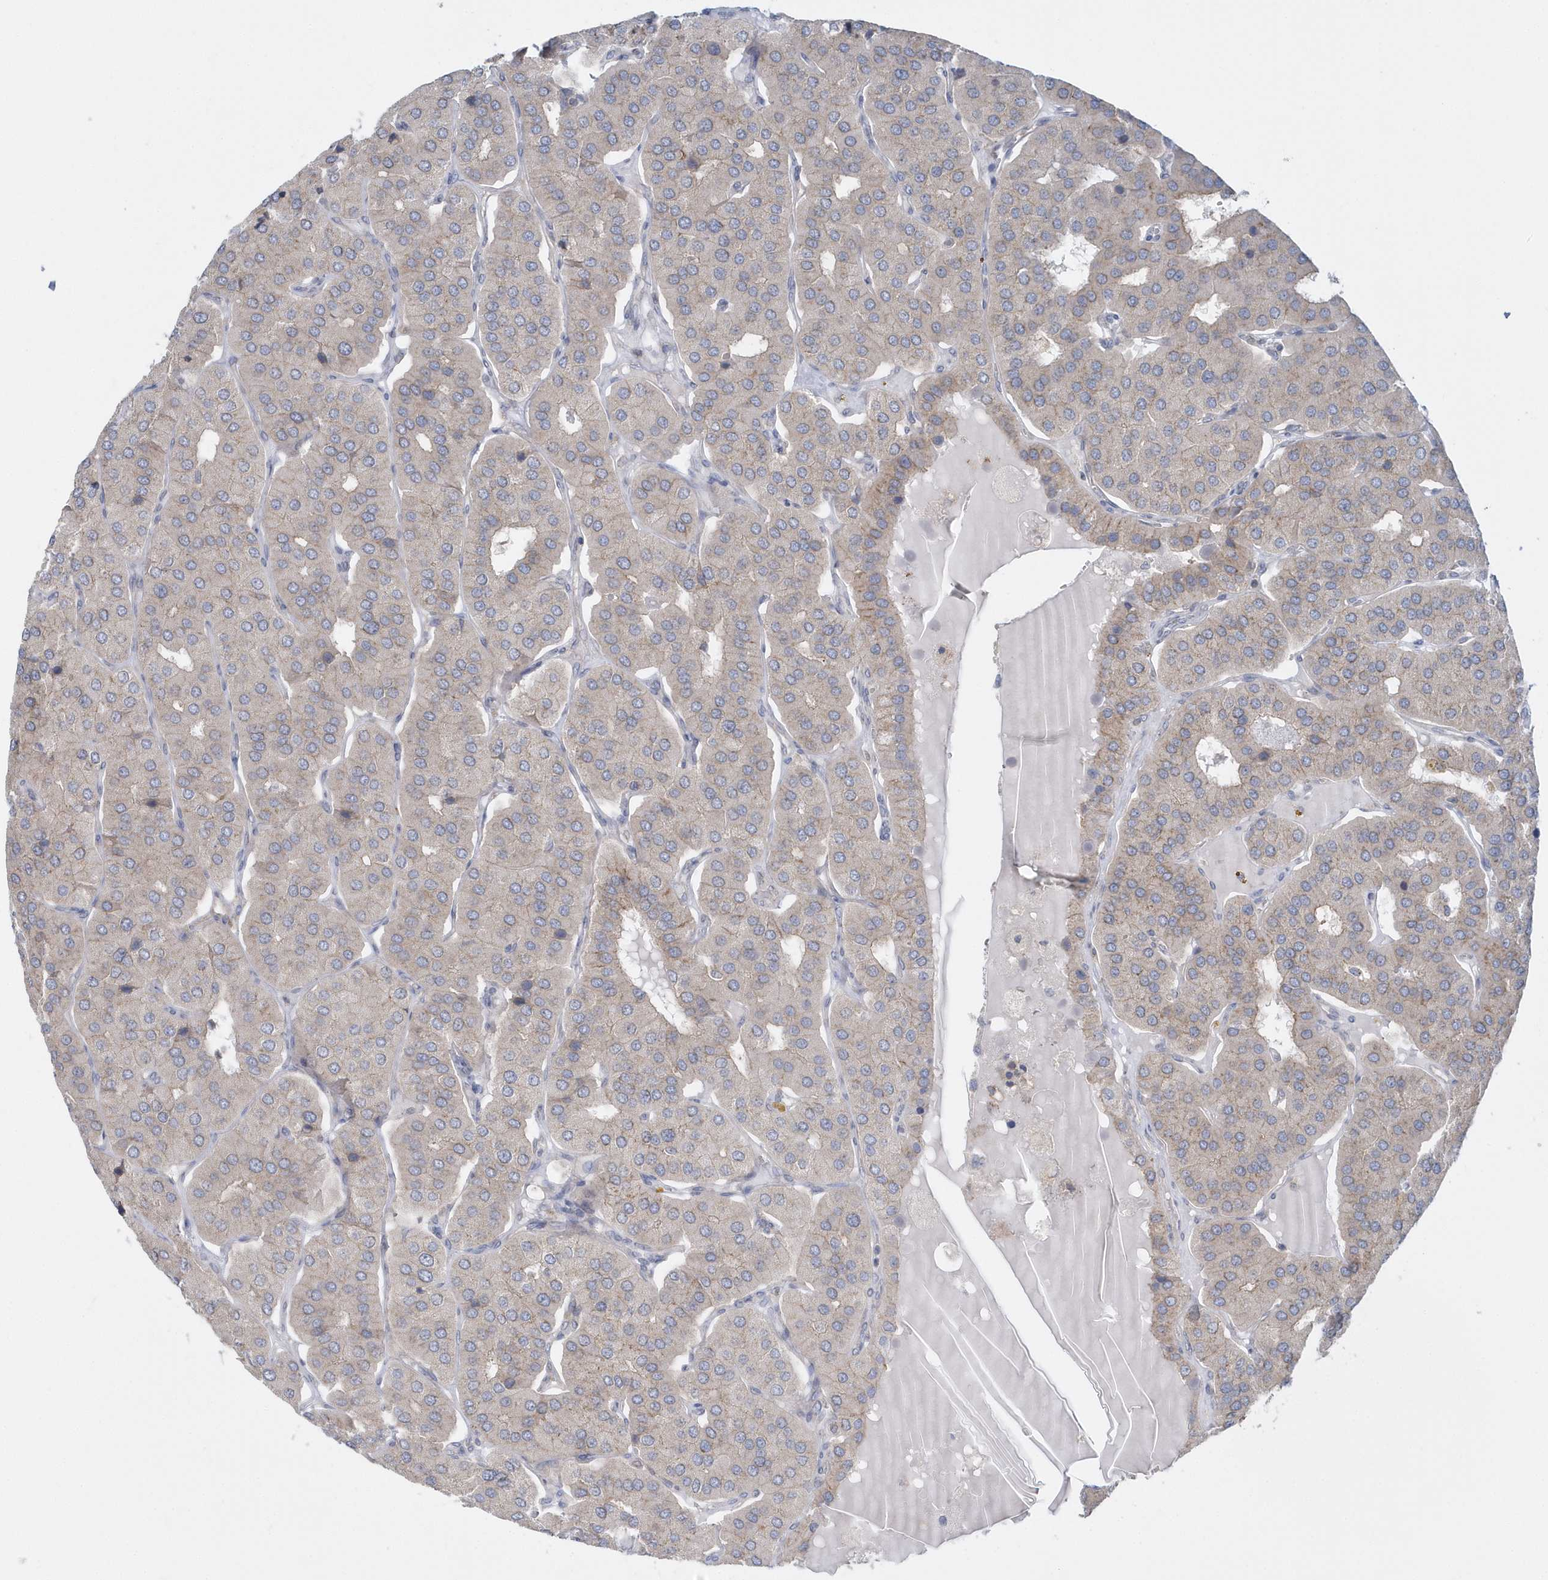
{"staining": {"intensity": "negative", "quantity": "none", "location": "none"}, "tissue": "parathyroid gland", "cell_type": "Glandular cells", "image_type": "normal", "snomed": [{"axis": "morphology", "description": "Normal tissue, NOS"}, {"axis": "morphology", "description": "Adenoma, NOS"}, {"axis": "topography", "description": "Parathyroid gland"}], "caption": "An immunohistochemistry photomicrograph of unremarkable parathyroid gland is shown. There is no staining in glandular cells of parathyroid gland.", "gene": "EIF3C", "patient": {"sex": "female", "age": 86}}